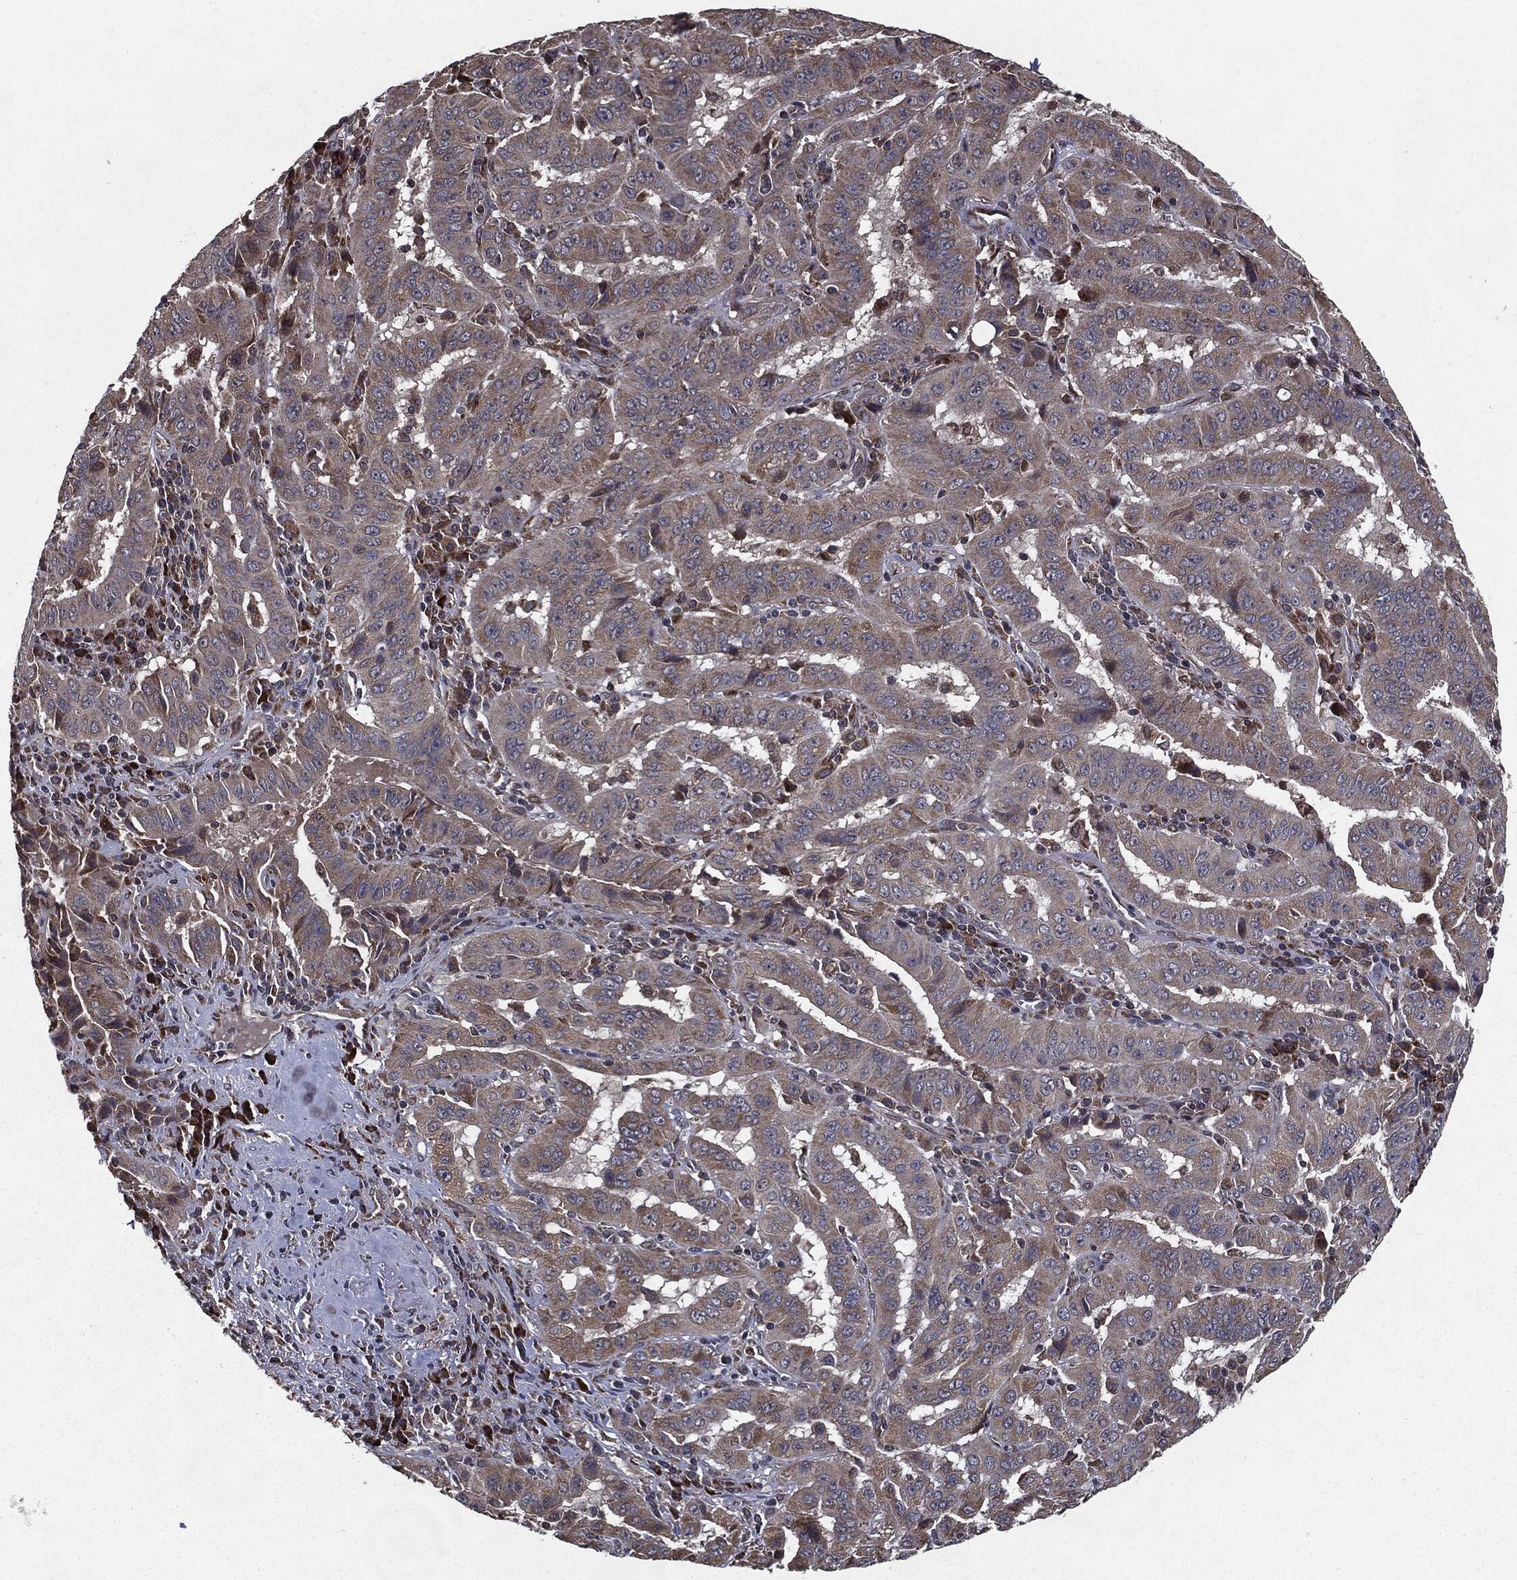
{"staining": {"intensity": "moderate", "quantity": "<25%", "location": "cytoplasmic/membranous"}, "tissue": "pancreatic cancer", "cell_type": "Tumor cells", "image_type": "cancer", "snomed": [{"axis": "morphology", "description": "Adenocarcinoma, NOS"}, {"axis": "topography", "description": "Pancreas"}], "caption": "Pancreatic cancer stained for a protein (brown) displays moderate cytoplasmic/membranous positive staining in approximately <25% of tumor cells.", "gene": "HDAC5", "patient": {"sex": "male", "age": 63}}